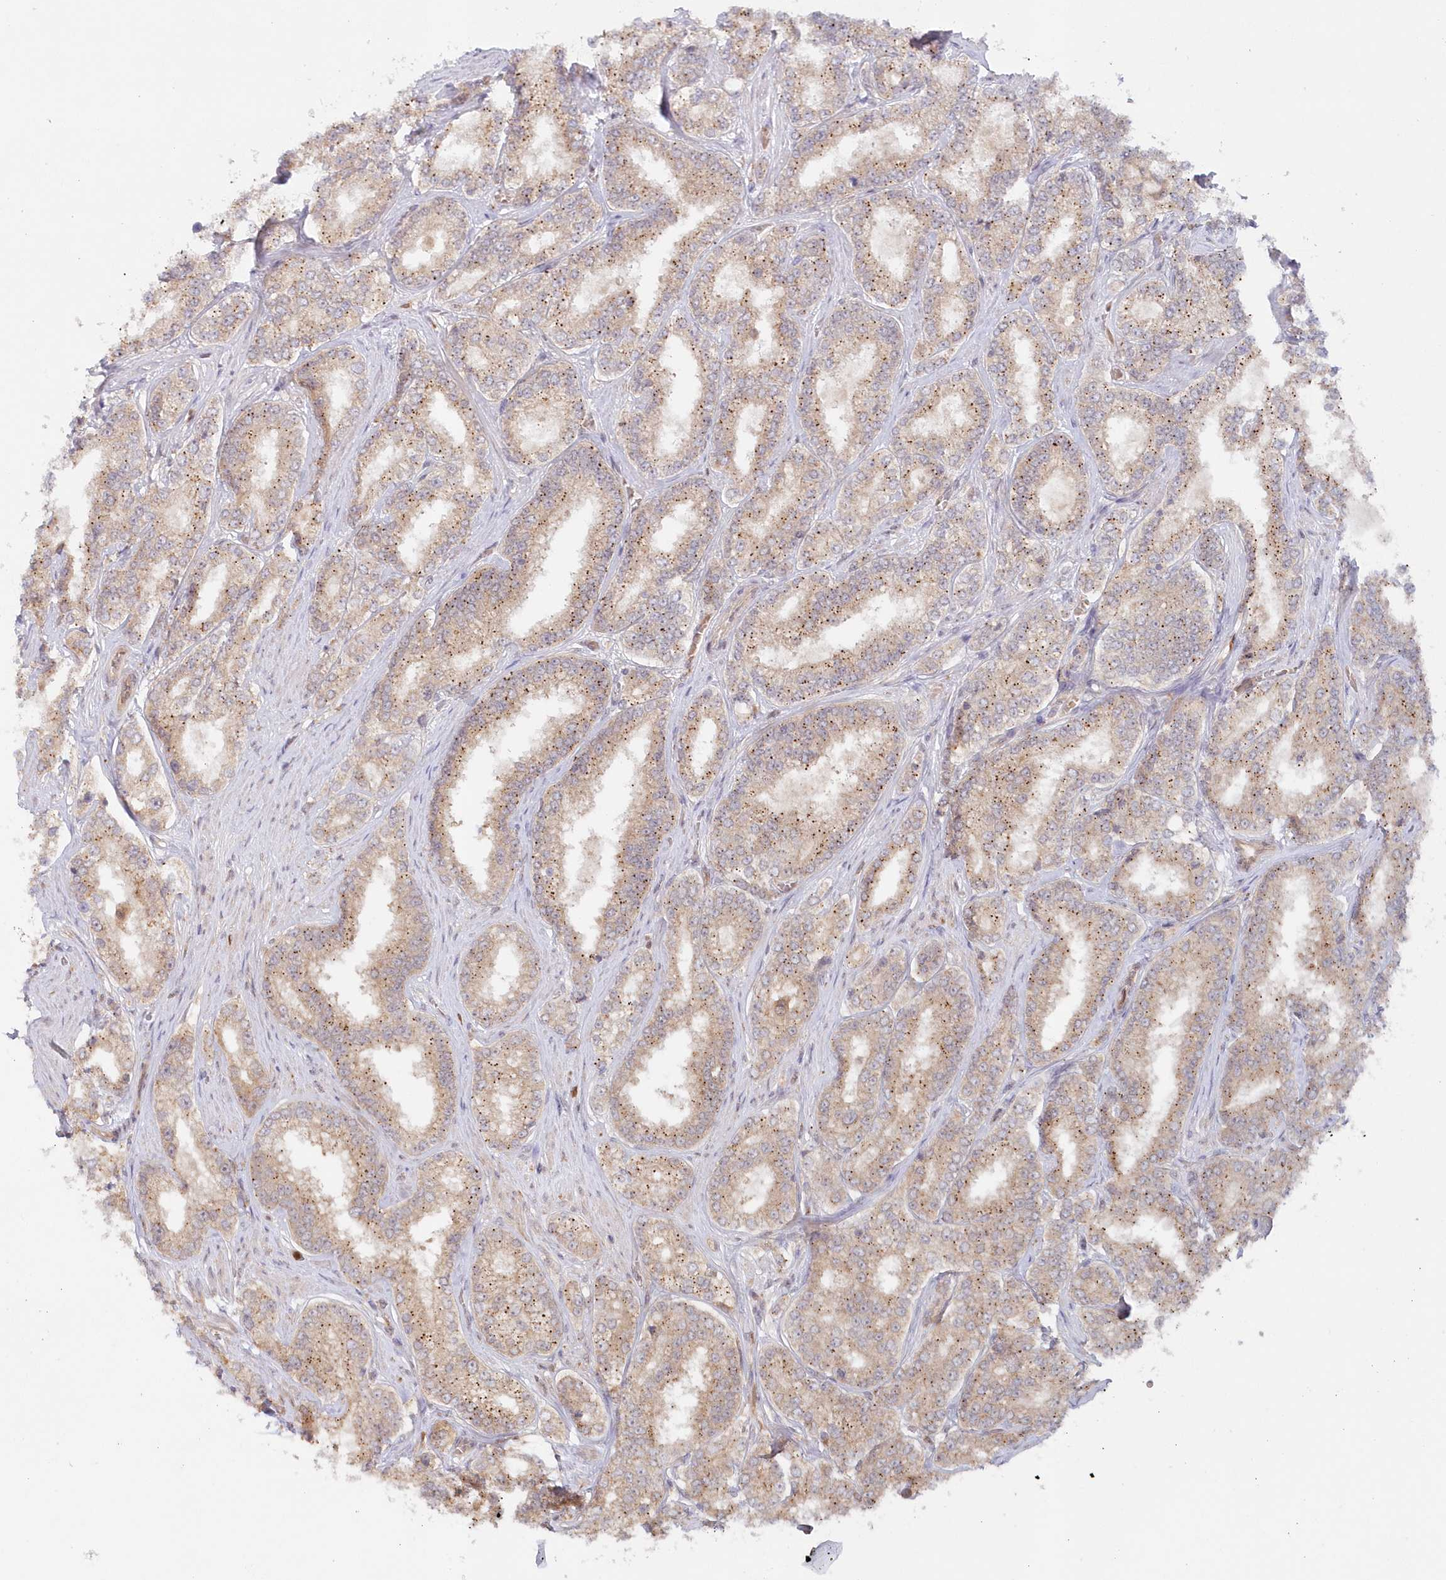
{"staining": {"intensity": "moderate", "quantity": ">75%", "location": "cytoplasmic/membranous"}, "tissue": "prostate cancer", "cell_type": "Tumor cells", "image_type": "cancer", "snomed": [{"axis": "morphology", "description": "Normal tissue, NOS"}, {"axis": "morphology", "description": "Adenocarcinoma, High grade"}, {"axis": "topography", "description": "Prostate"}], "caption": "An image showing moderate cytoplasmic/membranous expression in about >75% of tumor cells in prostate cancer, as visualized by brown immunohistochemical staining.", "gene": "GBE1", "patient": {"sex": "male", "age": 83}}